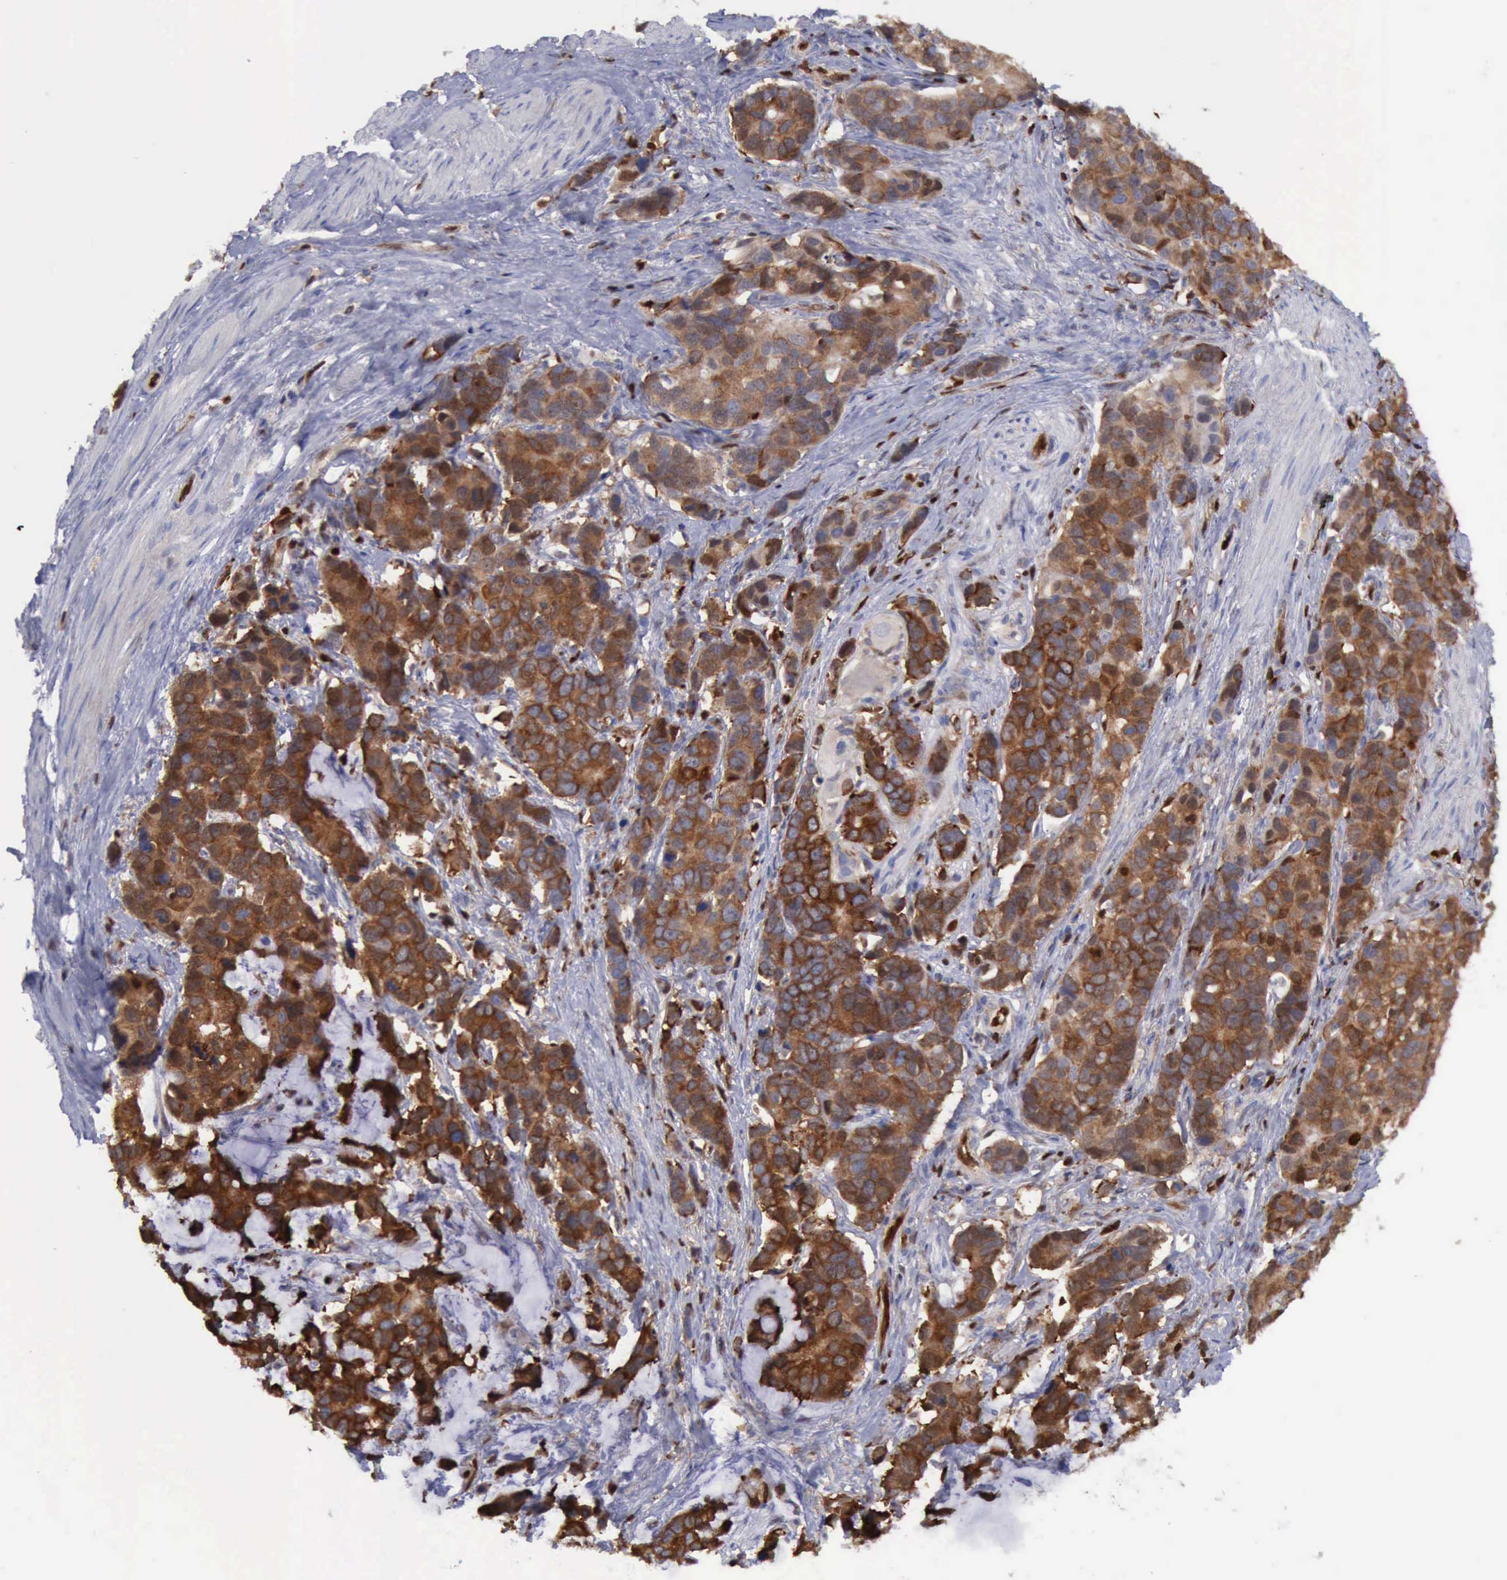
{"staining": {"intensity": "strong", "quantity": ">75%", "location": "cytoplasmic/membranous,nuclear"}, "tissue": "stomach cancer", "cell_type": "Tumor cells", "image_type": "cancer", "snomed": [{"axis": "morphology", "description": "Adenocarcinoma, NOS"}, {"axis": "topography", "description": "Stomach, upper"}], "caption": "Protein staining demonstrates strong cytoplasmic/membranous and nuclear expression in approximately >75% of tumor cells in stomach cancer (adenocarcinoma). Immunohistochemistry (ihc) stains the protein of interest in brown and the nuclei are stained blue.", "gene": "PDCD4", "patient": {"sex": "male", "age": 71}}